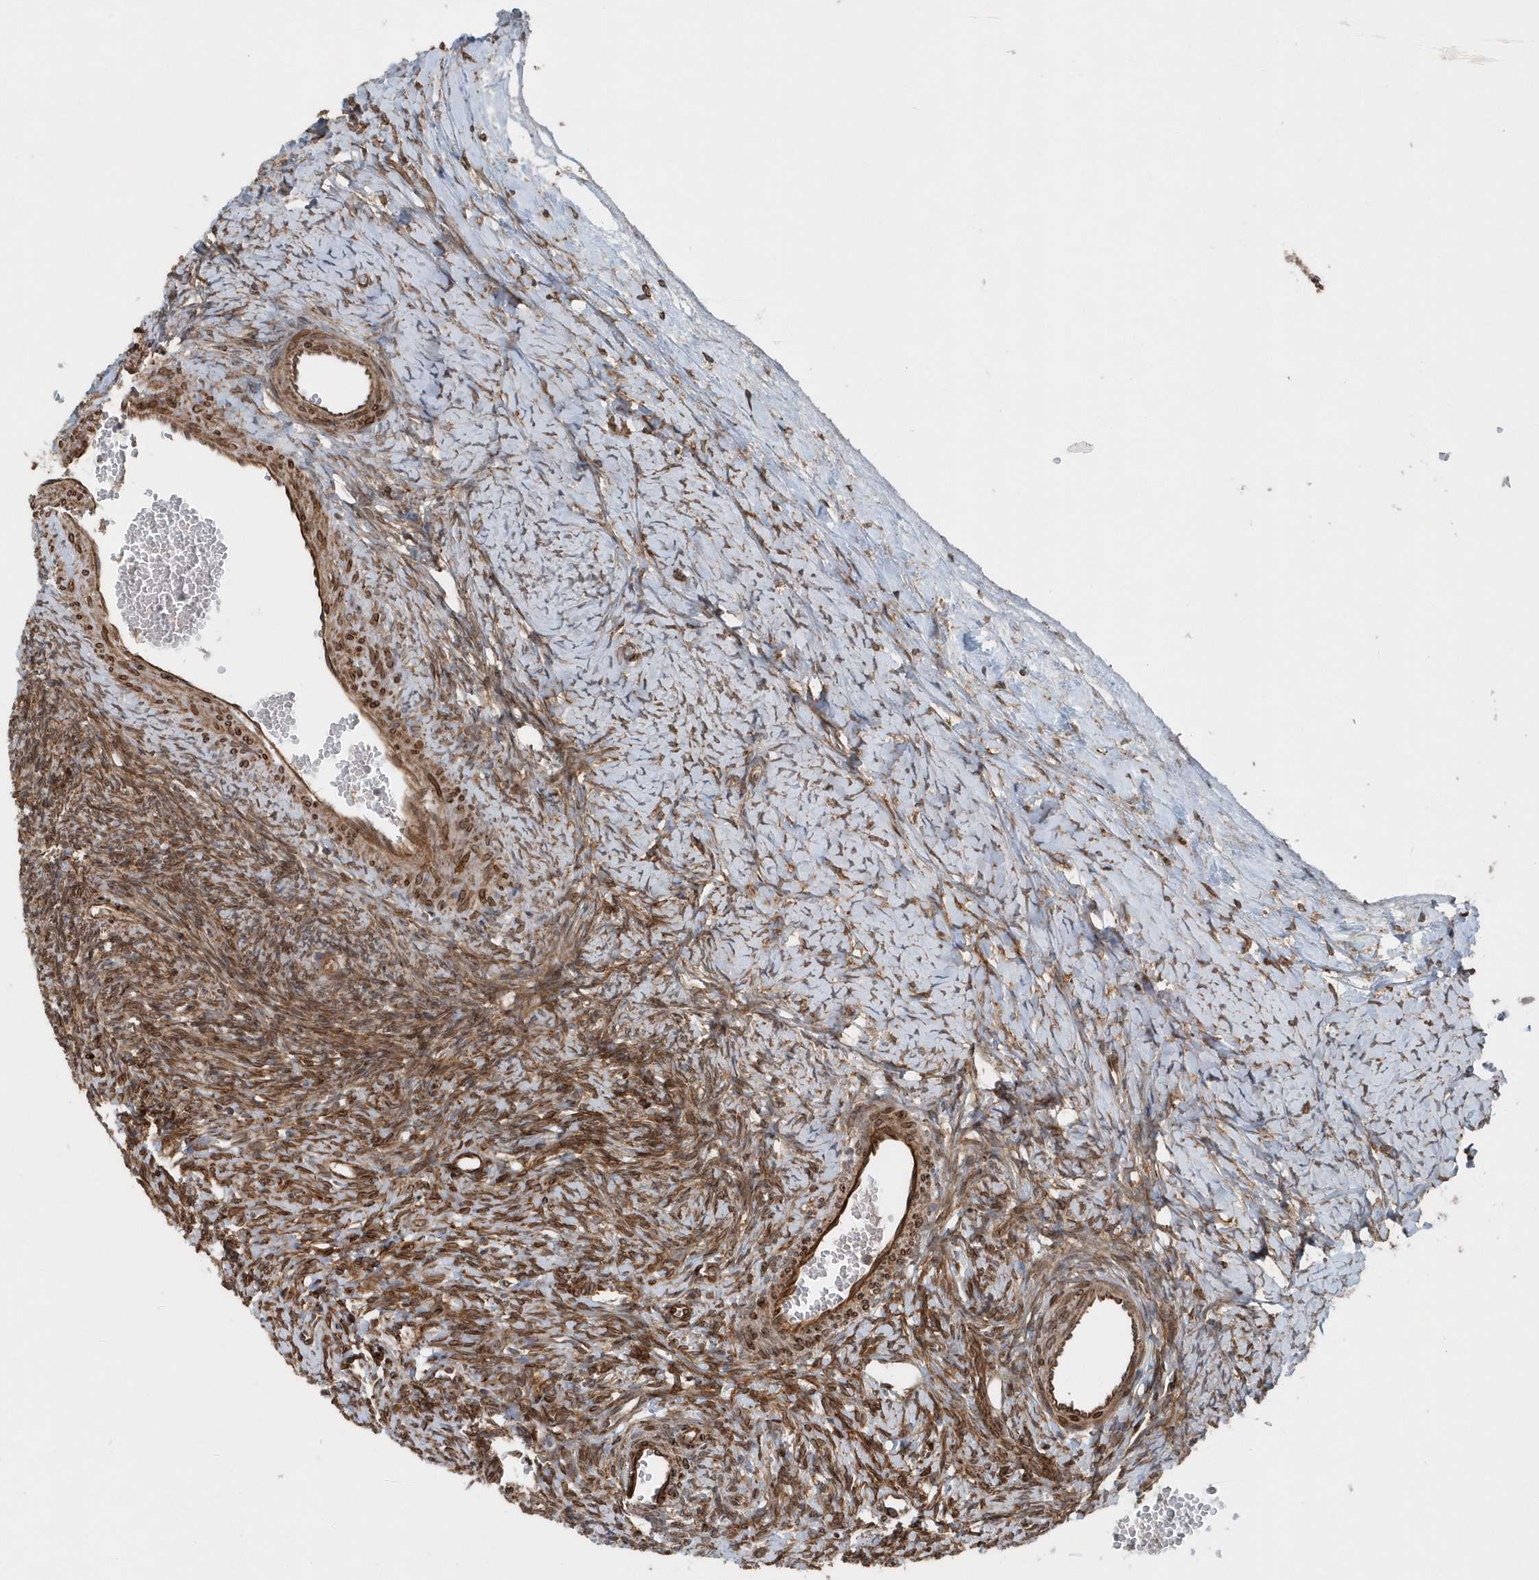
{"staining": {"intensity": "moderate", "quantity": ">75%", "location": "cytoplasmic/membranous"}, "tissue": "ovary", "cell_type": "Ovarian stroma cells", "image_type": "normal", "snomed": [{"axis": "morphology", "description": "Normal tissue, NOS"}, {"axis": "morphology", "description": "Developmental malformation"}, {"axis": "topography", "description": "Ovary"}], "caption": "The immunohistochemical stain labels moderate cytoplasmic/membranous positivity in ovarian stroma cells of unremarkable ovary. (IHC, brightfield microscopy, high magnification).", "gene": "MCC", "patient": {"sex": "female", "age": 39}}